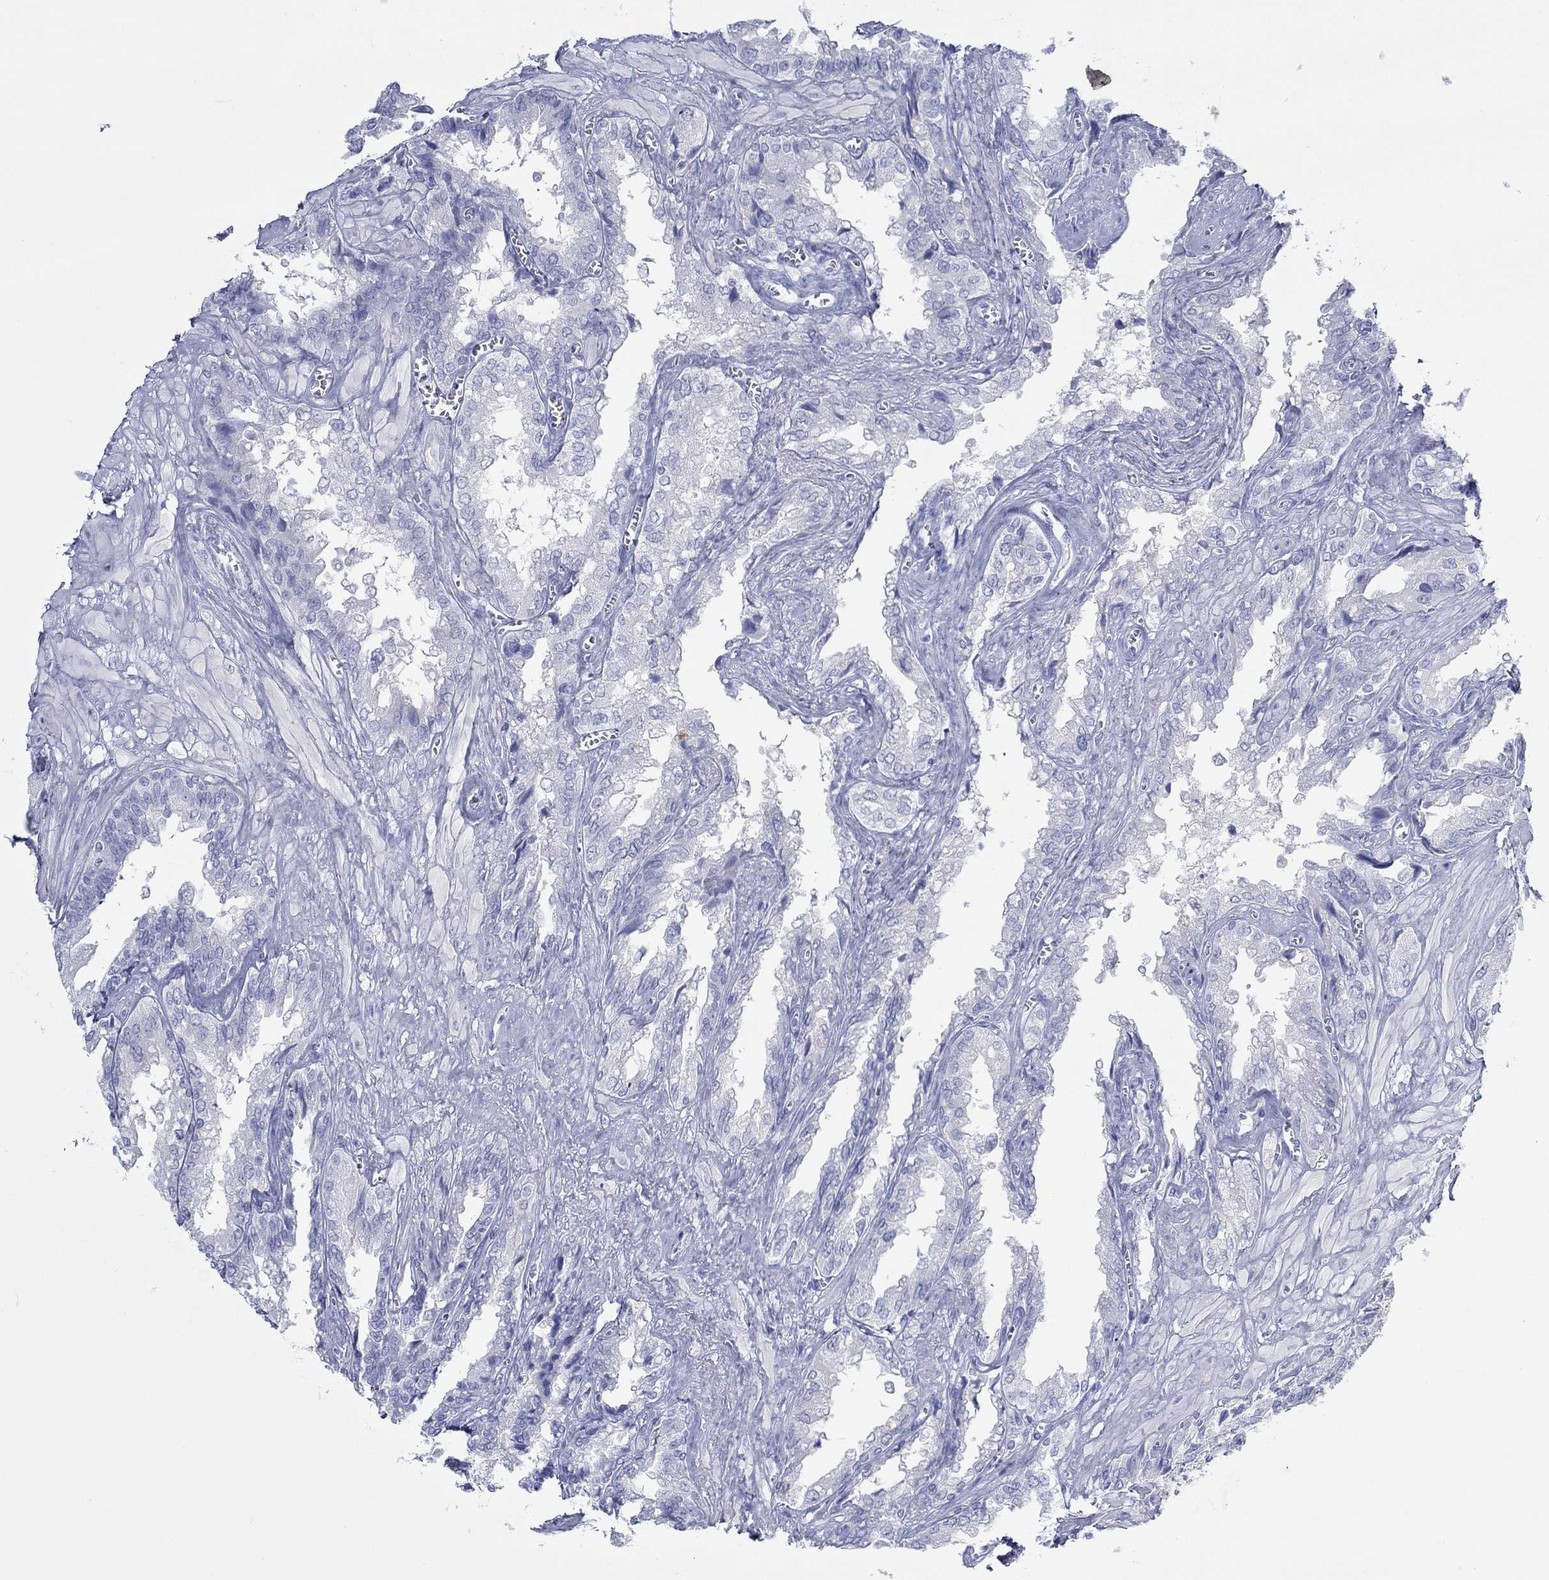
{"staining": {"intensity": "negative", "quantity": "none", "location": "none"}, "tissue": "seminal vesicle", "cell_type": "Glandular cells", "image_type": "normal", "snomed": [{"axis": "morphology", "description": "Normal tissue, NOS"}, {"axis": "topography", "description": "Seminal veicle"}], "caption": "This is an IHC photomicrograph of normal seminal vesicle. There is no staining in glandular cells.", "gene": "PAX9", "patient": {"sex": "male", "age": 67}}